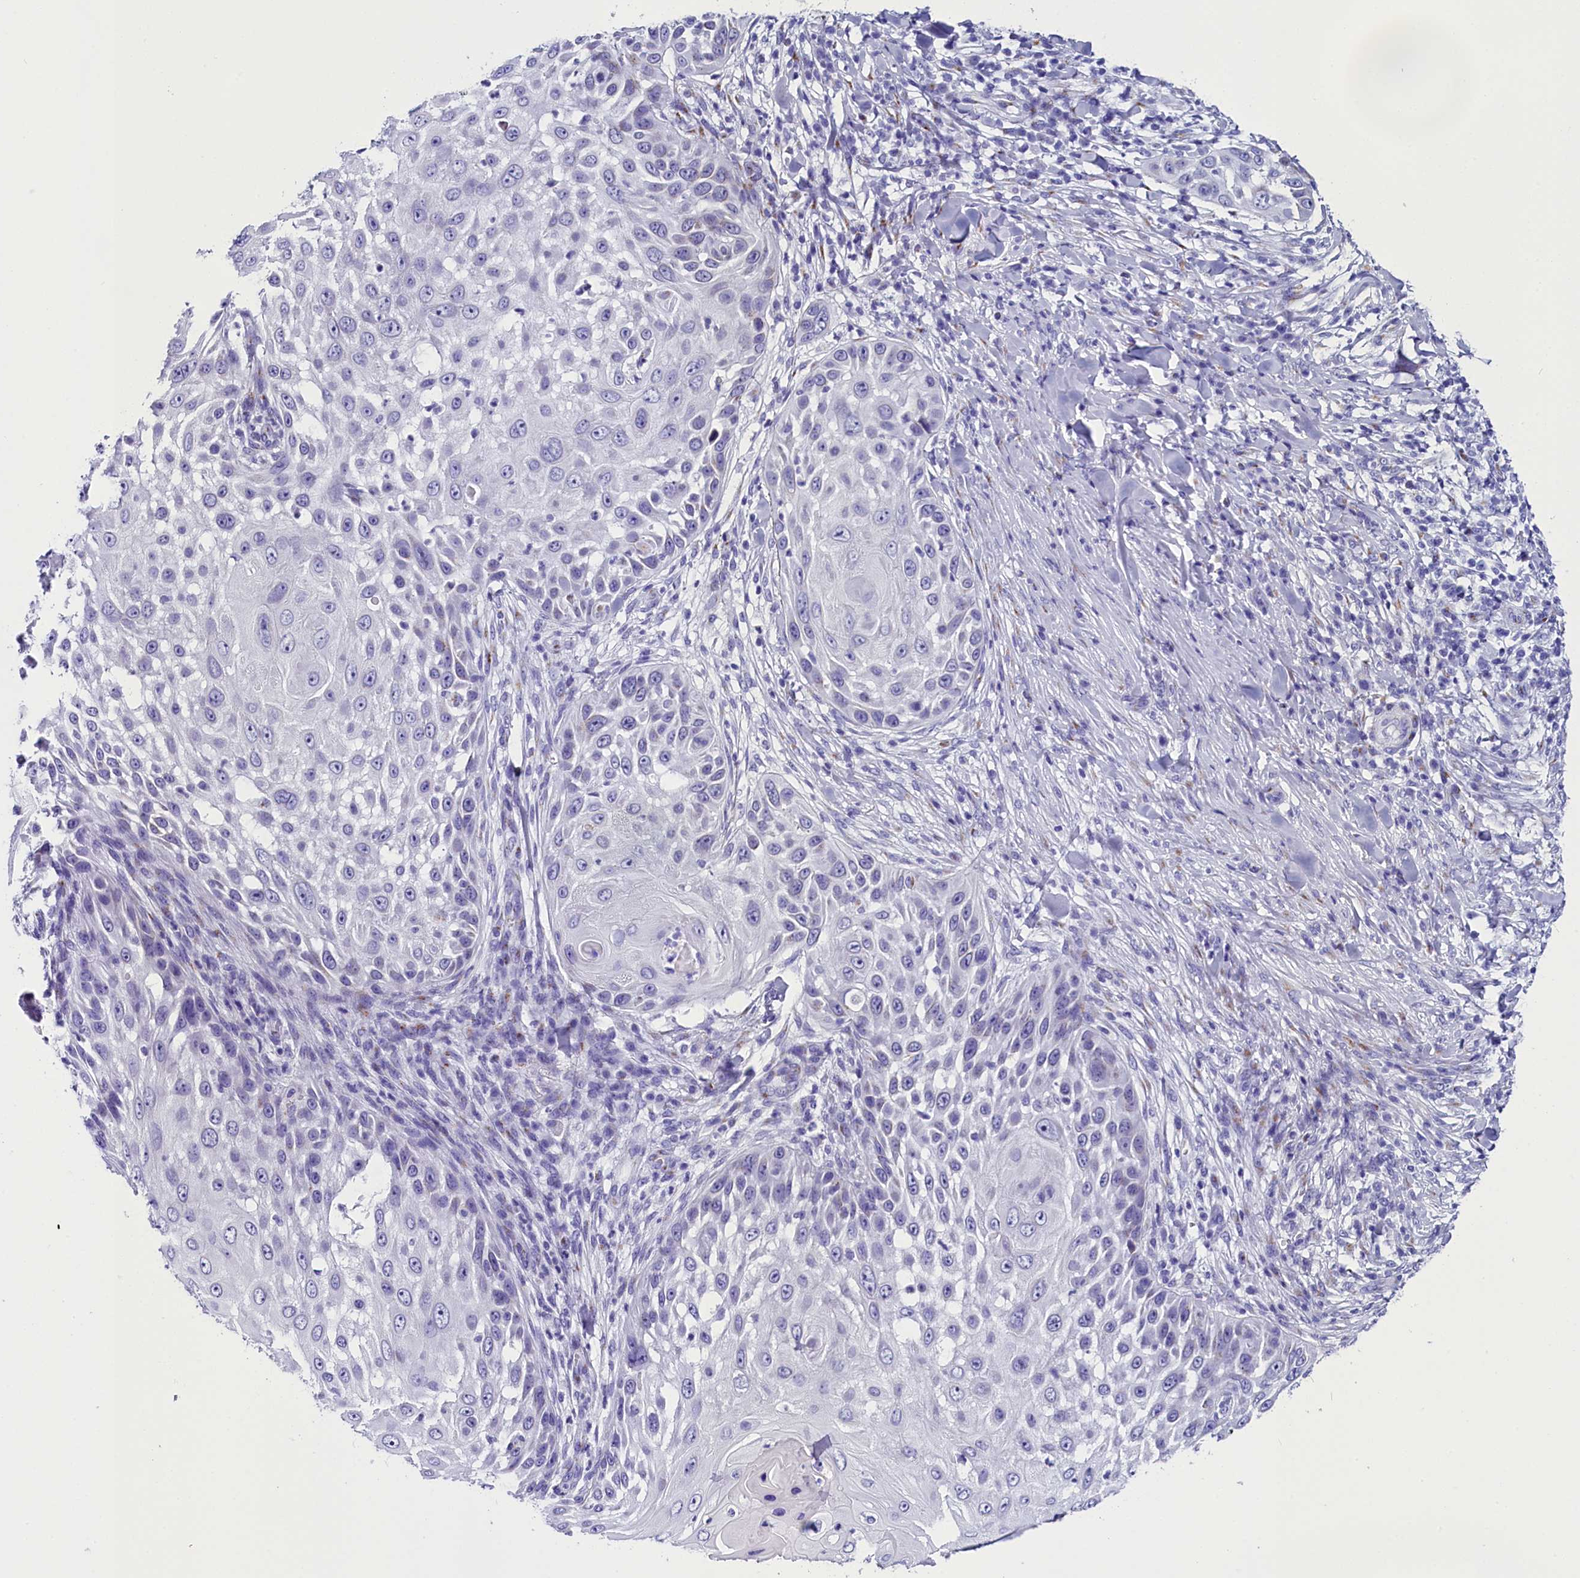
{"staining": {"intensity": "negative", "quantity": "none", "location": "none"}, "tissue": "skin cancer", "cell_type": "Tumor cells", "image_type": "cancer", "snomed": [{"axis": "morphology", "description": "Squamous cell carcinoma, NOS"}, {"axis": "topography", "description": "Skin"}], "caption": "Immunohistochemistry photomicrograph of neoplastic tissue: human skin cancer (squamous cell carcinoma) stained with DAB (3,3'-diaminobenzidine) exhibits no significant protein staining in tumor cells. The staining is performed using DAB (3,3'-diaminobenzidine) brown chromogen with nuclei counter-stained in using hematoxylin.", "gene": "AP3B2", "patient": {"sex": "female", "age": 44}}